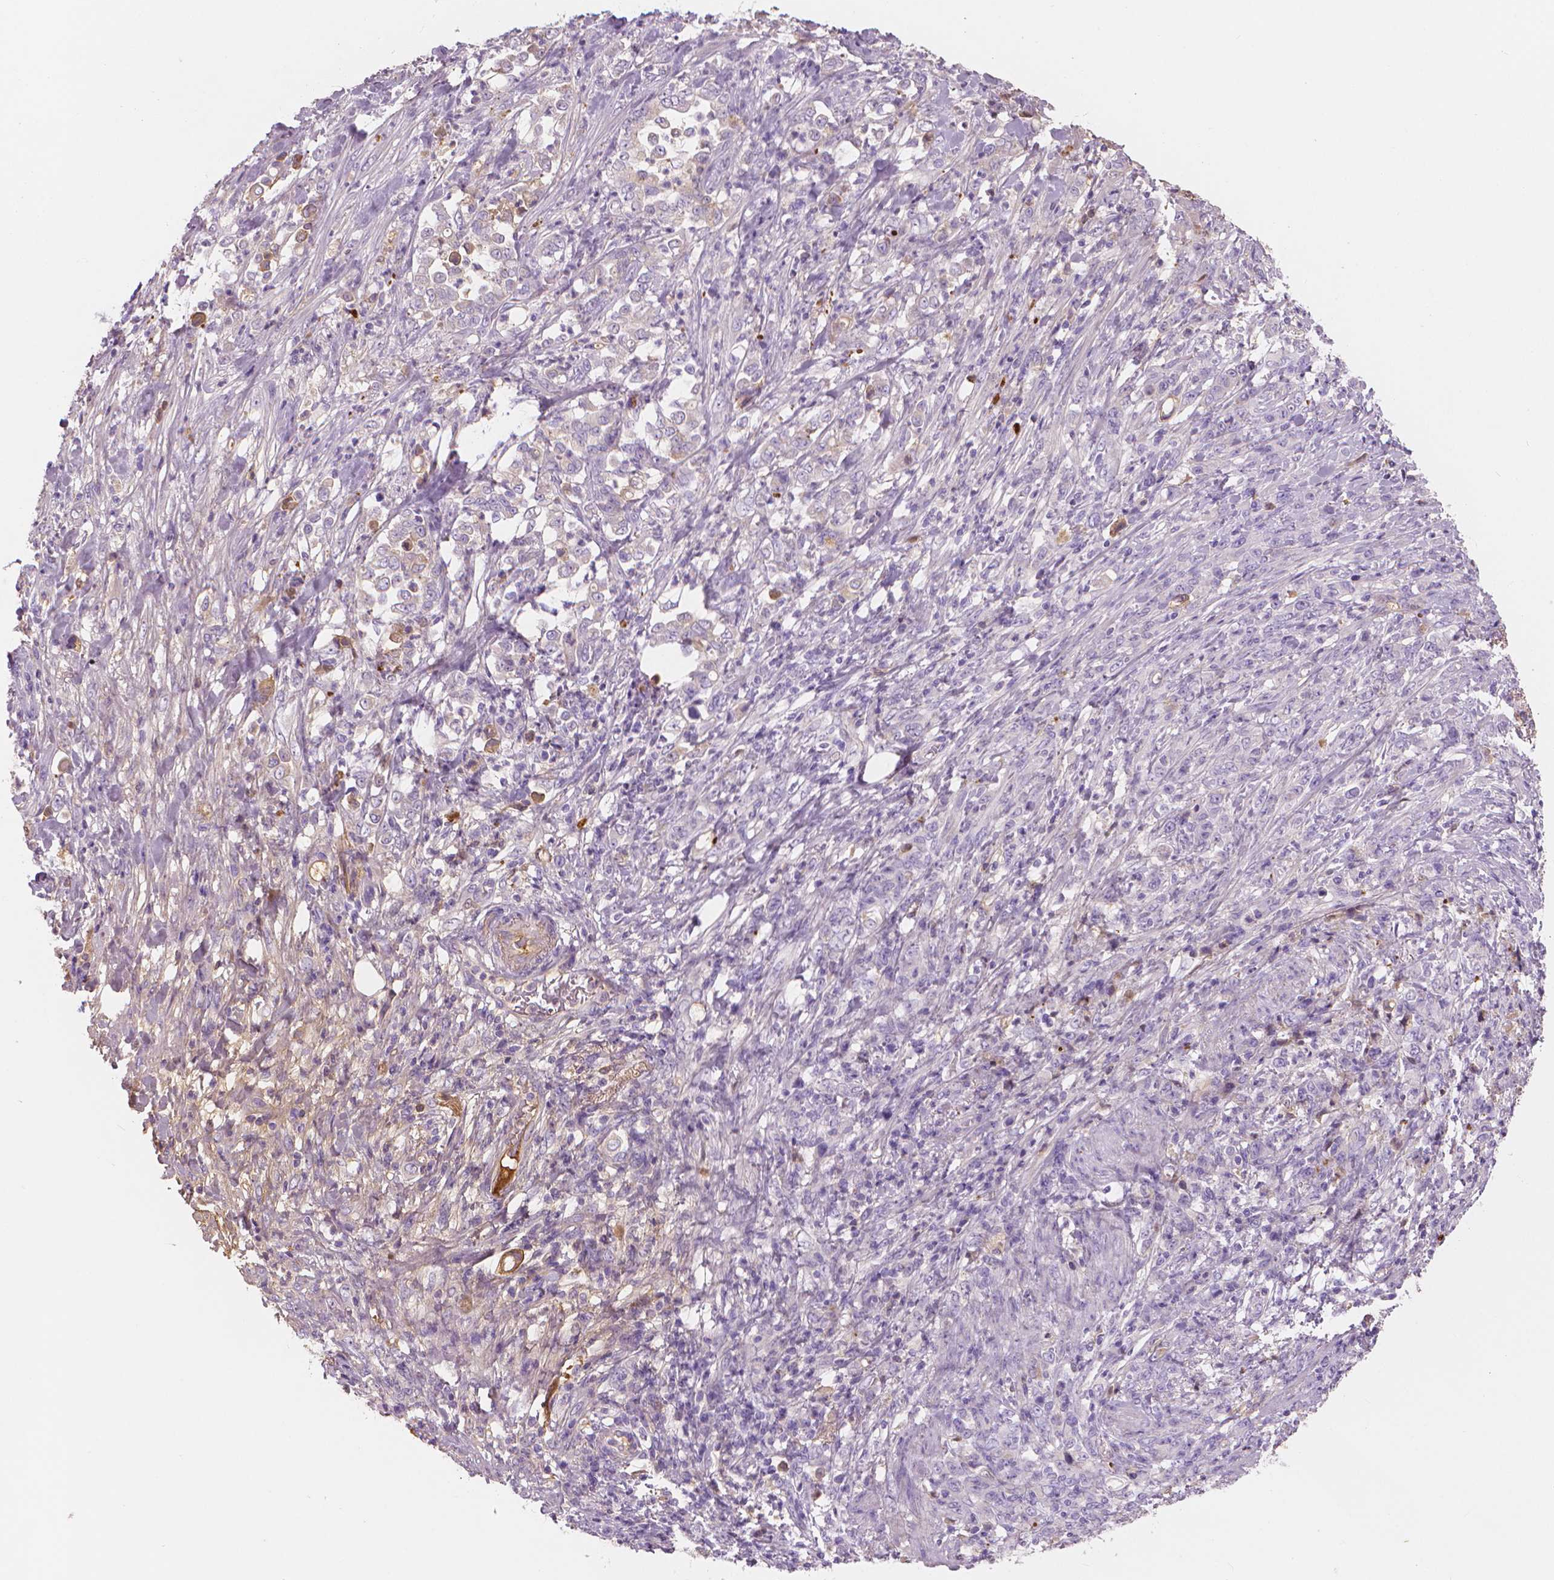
{"staining": {"intensity": "negative", "quantity": "none", "location": "none"}, "tissue": "stomach cancer", "cell_type": "Tumor cells", "image_type": "cancer", "snomed": [{"axis": "morphology", "description": "Adenocarcinoma, NOS"}, {"axis": "topography", "description": "Stomach"}], "caption": "Tumor cells are negative for protein expression in human adenocarcinoma (stomach).", "gene": "APOA4", "patient": {"sex": "female", "age": 79}}